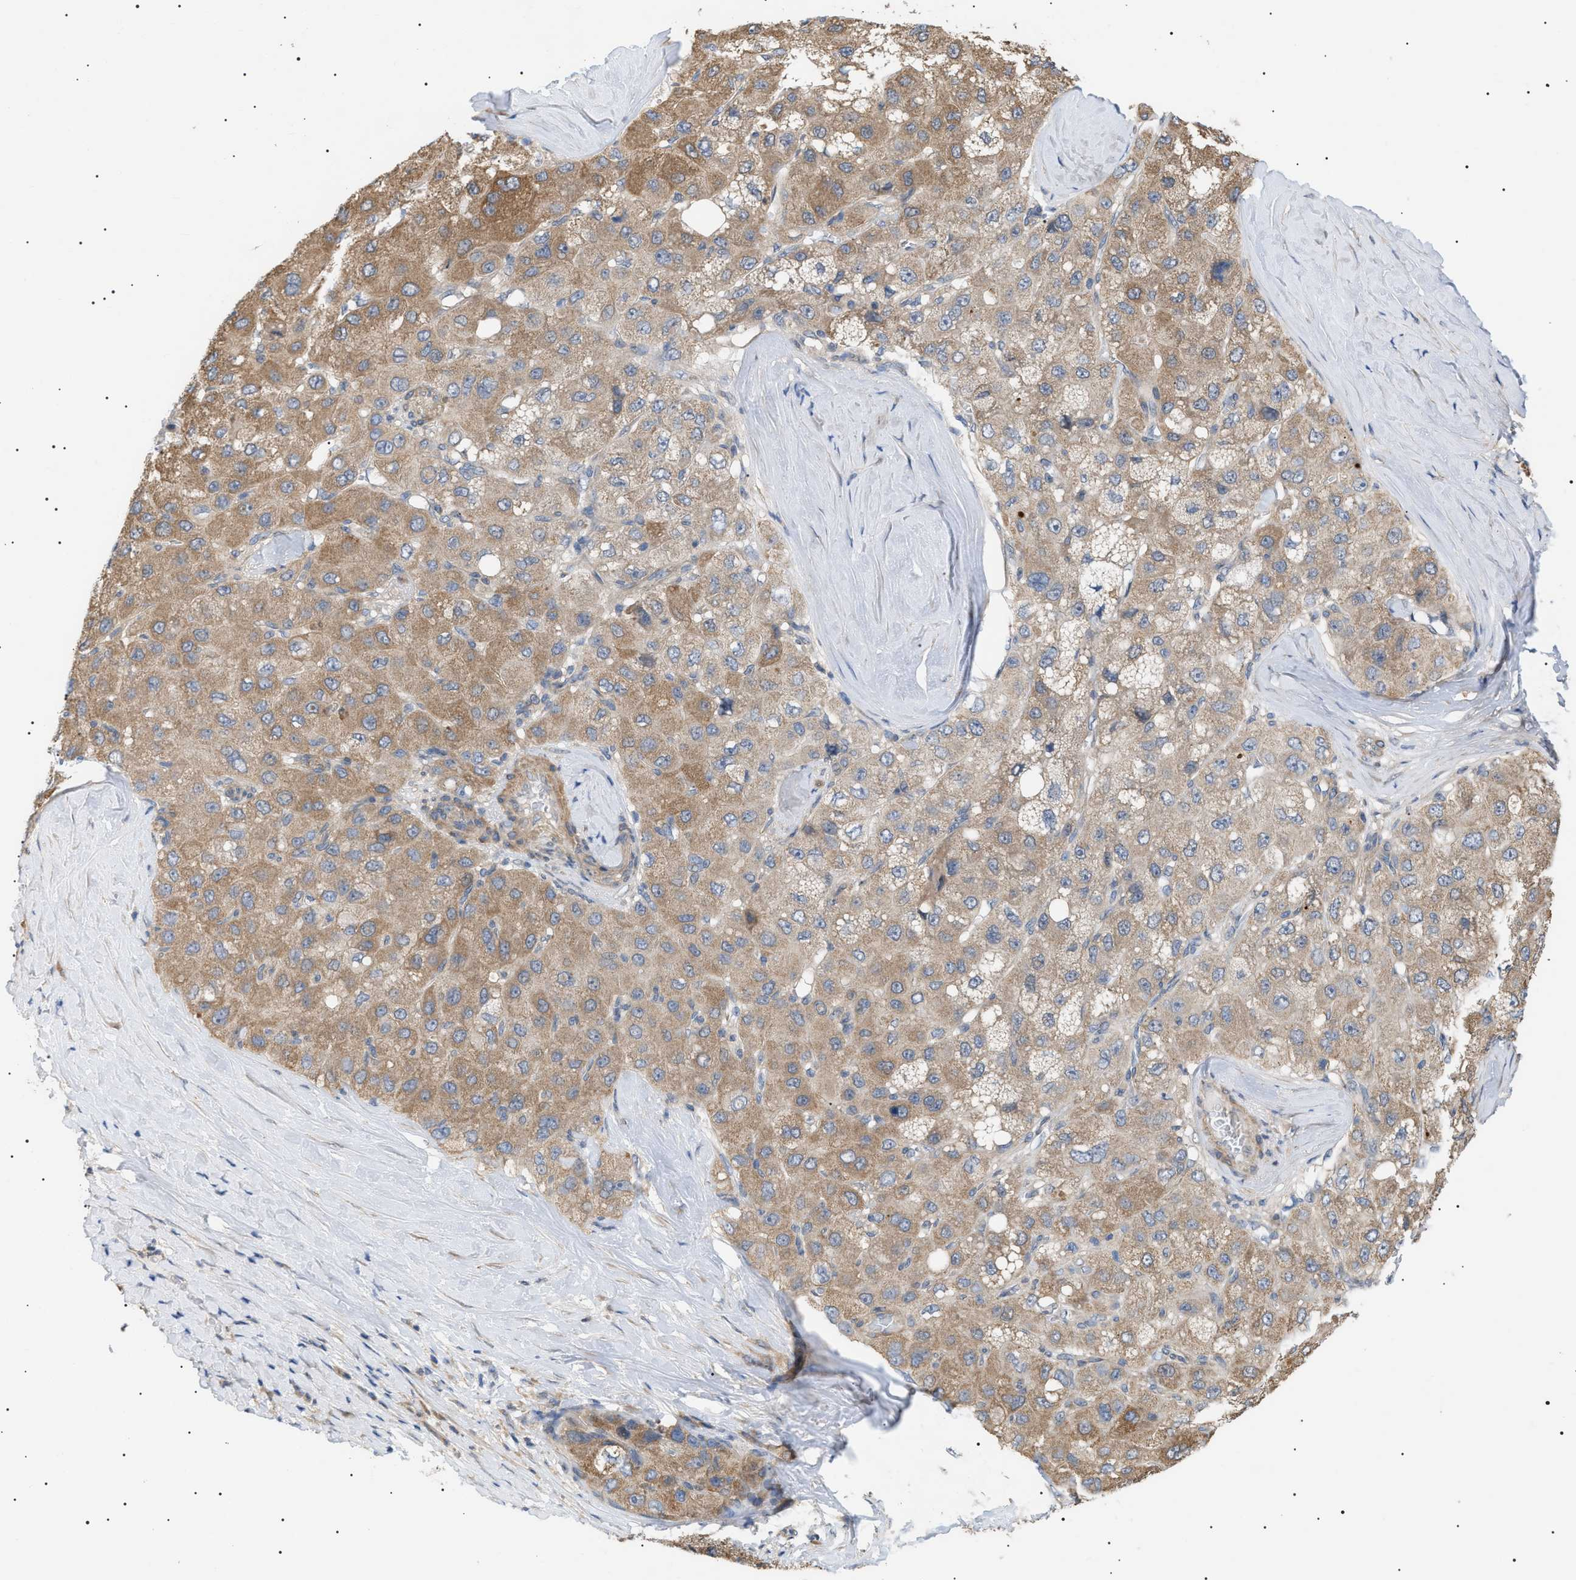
{"staining": {"intensity": "moderate", "quantity": "25%-75%", "location": "cytoplasmic/membranous"}, "tissue": "liver cancer", "cell_type": "Tumor cells", "image_type": "cancer", "snomed": [{"axis": "morphology", "description": "Carcinoma, Hepatocellular, NOS"}, {"axis": "topography", "description": "Liver"}], "caption": "The photomicrograph displays a brown stain indicating the presence of a protein in the cytoplasmic/membranous of tumor cells in hepatocellular carcinoma (liver). (IHC, brightfield microscopy, high magnification).", "gene": "IRS2", "patient": {"sex": "male", "age": 80}}